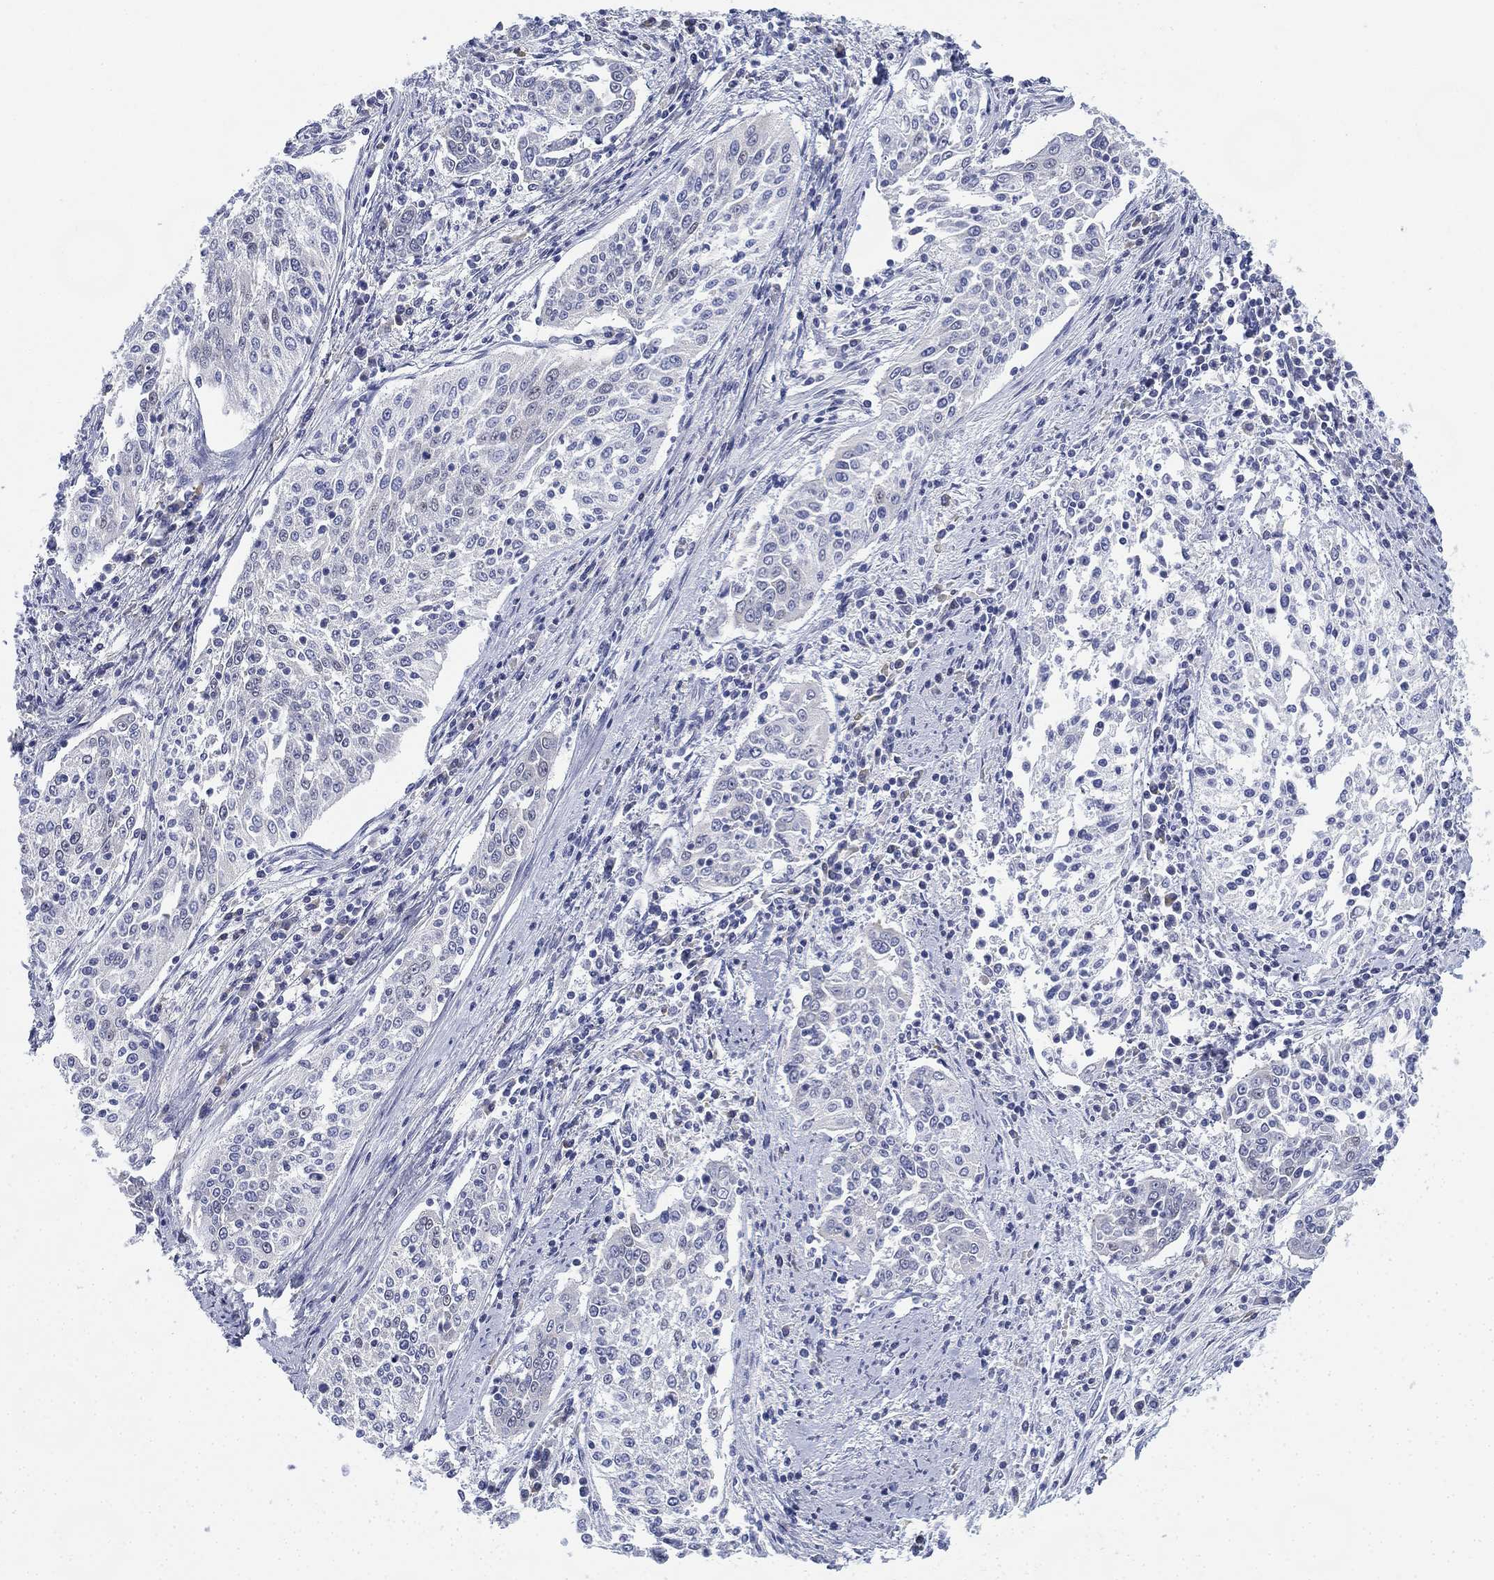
{"staining": {"intensity": "negative", "quantity": "none", "location": "none"}, "tissue": "cervical cancer", "cell_type": "Tumor cells", "image_type": "cancer", "snomed": [{"axis": "morphology", "description": "Squamous cell carcinoma, NOS"}, {"axis": "topography", "description": "Cervix"}], "caption": "Tumor cells show no significant staining in cervical squamous cell carcinoma.", "gene": "GCNA", "patient": {"sex": "female", "age": 41}}